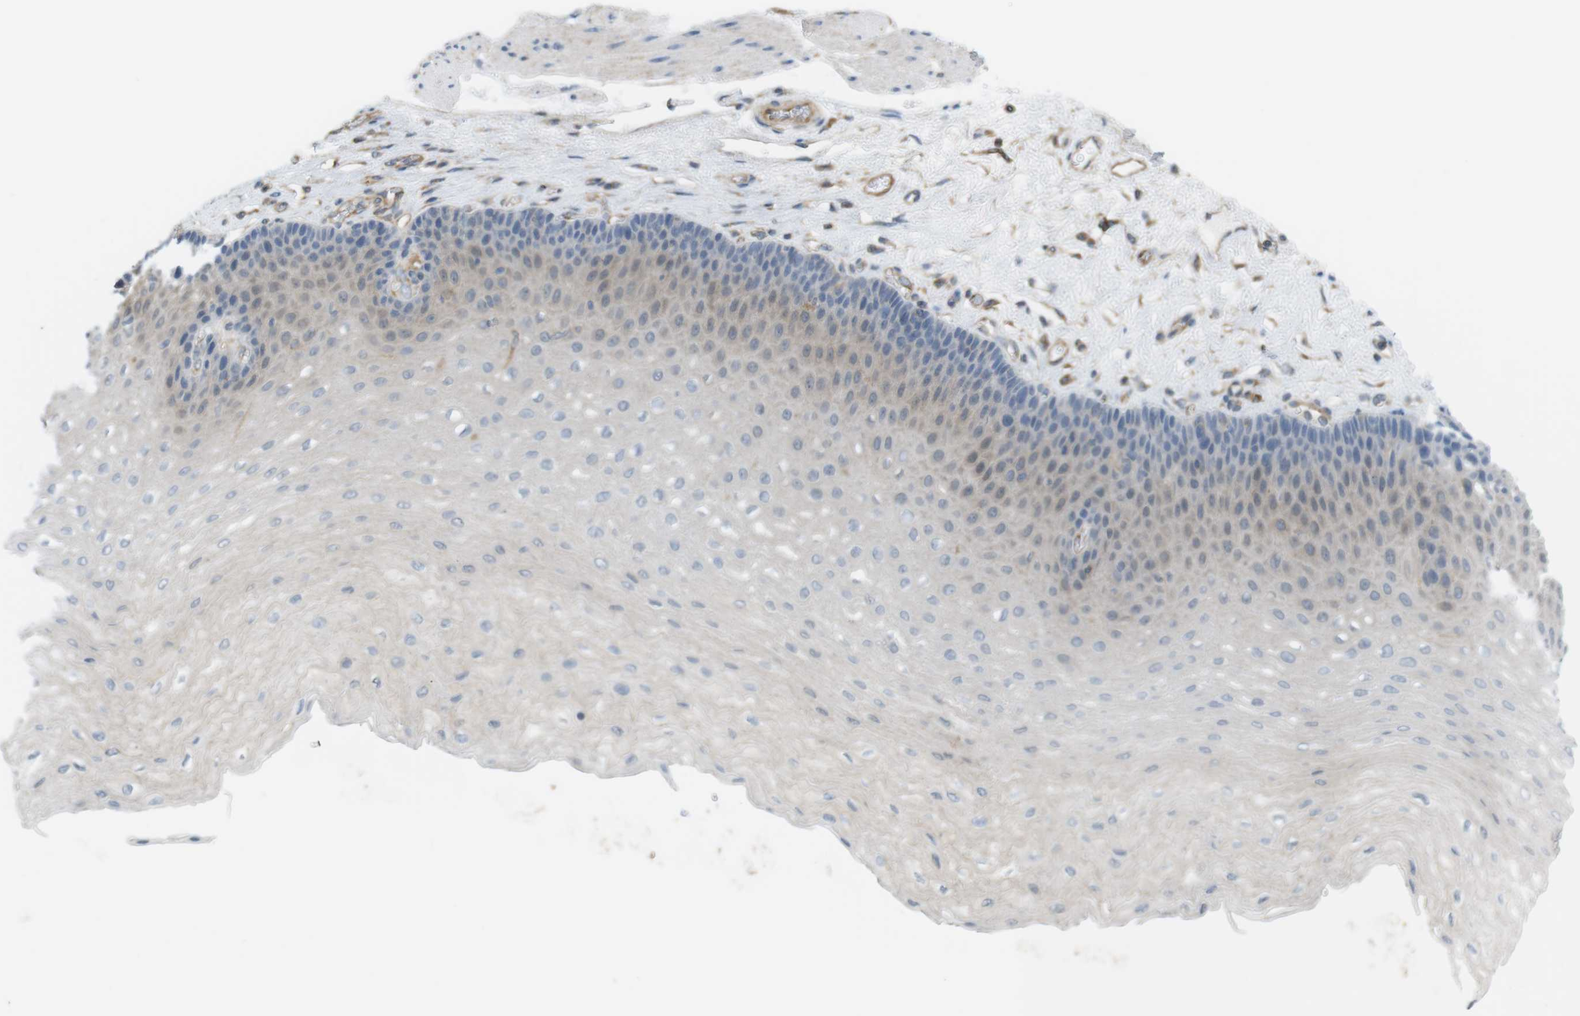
{"staining": {"intensity": "weak", "quantity": "25%-75%", "location": "cytoplasmic/membranous"}, "tissue": "esophagus", "cell_type": "Squamous epithelial cells", "image_type": "normal", "snomed": [{"axis": "morphology", "description": "Normal tissue, NOS"}, {"axis": "topography", "description": "Esophagus"}], "caption": "Esophagus stained with a brown dye reveals weak cytoplasmic/membranous positive positivity in approximately 25%-75% of squamous epithelial cells.", "gene": "PEPD", "patient": {"sex": "female", "age": 72}}